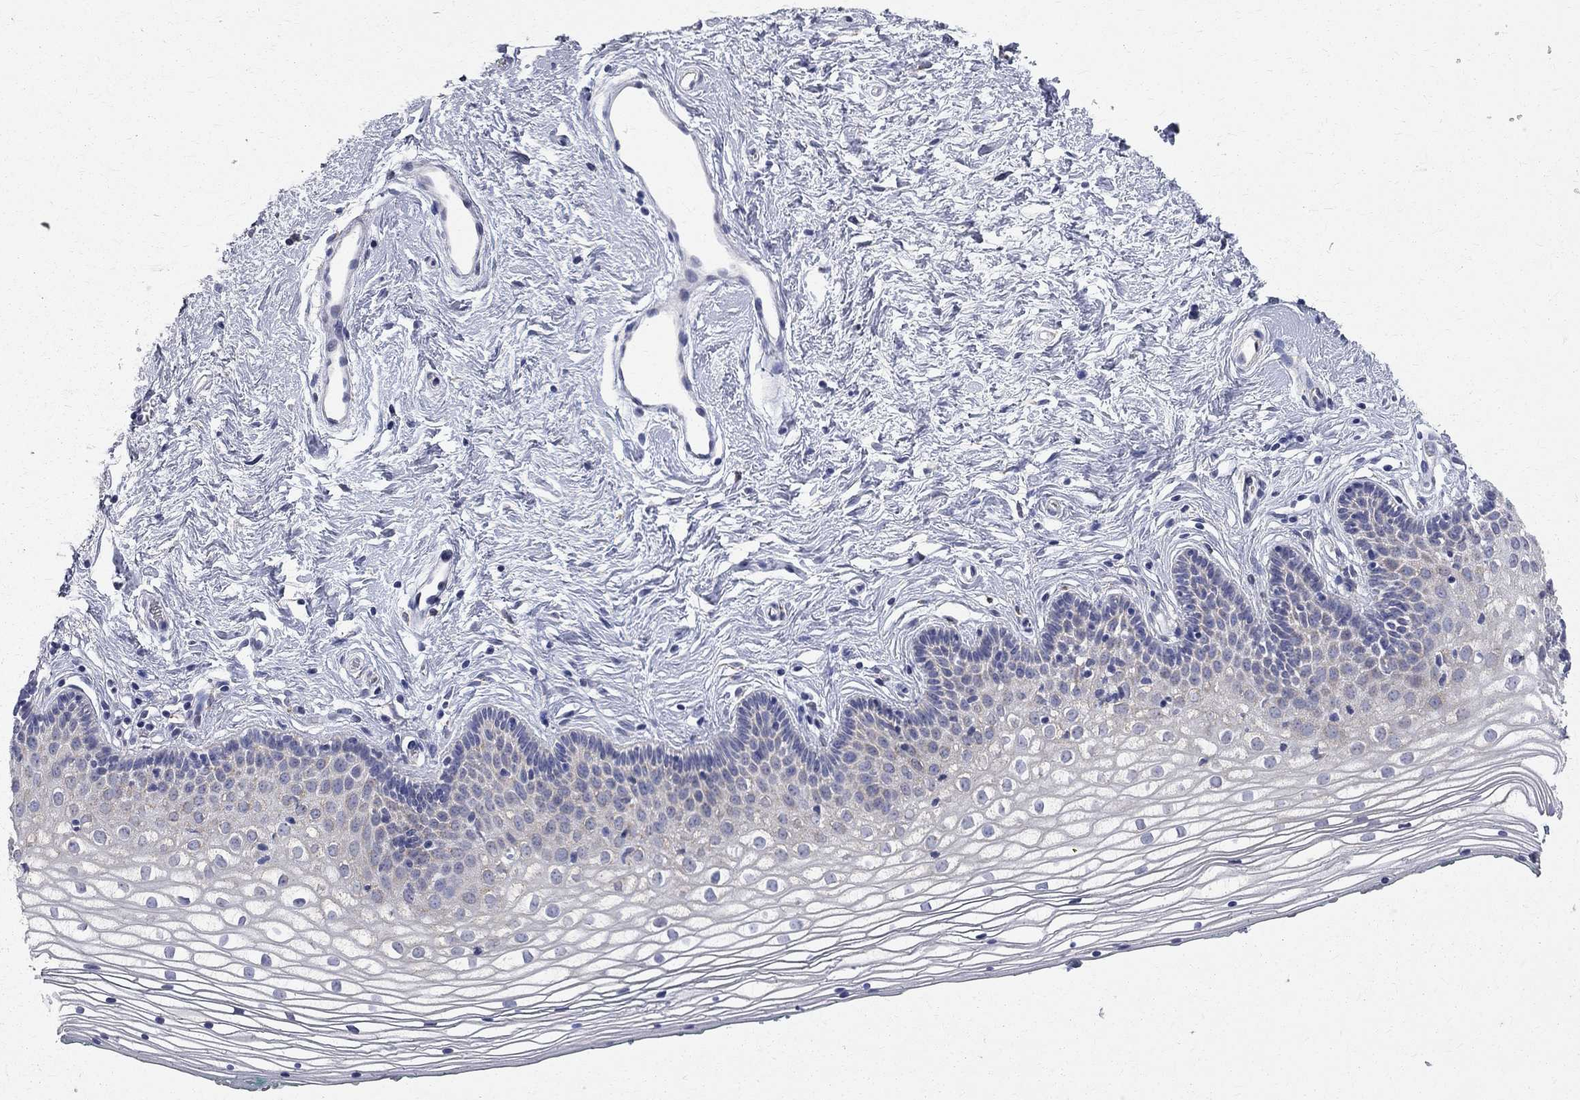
{"staining": {"intensity": "negative", "quantity": "none", "location": "none"}, "tissue": "vagina", "cell_type": "Squamous epithelial cells", "image_type": "normal", "snomed": [{"axis": "morphology", "description": "Normal tissue, NOS"}, {"axis": "topography", "description": "Vagina"}], "caption": "Squamous epithelial cells are negative for brown protein staining in unremarkable vagina. The staining was performed using DAB to visualize the protein expression in brown, while the nuclei were stained in blue with hematoxylin (Magnification: 20x).", "gene": "ACSL1", "patient": {"sex": "female", "age": 36}}